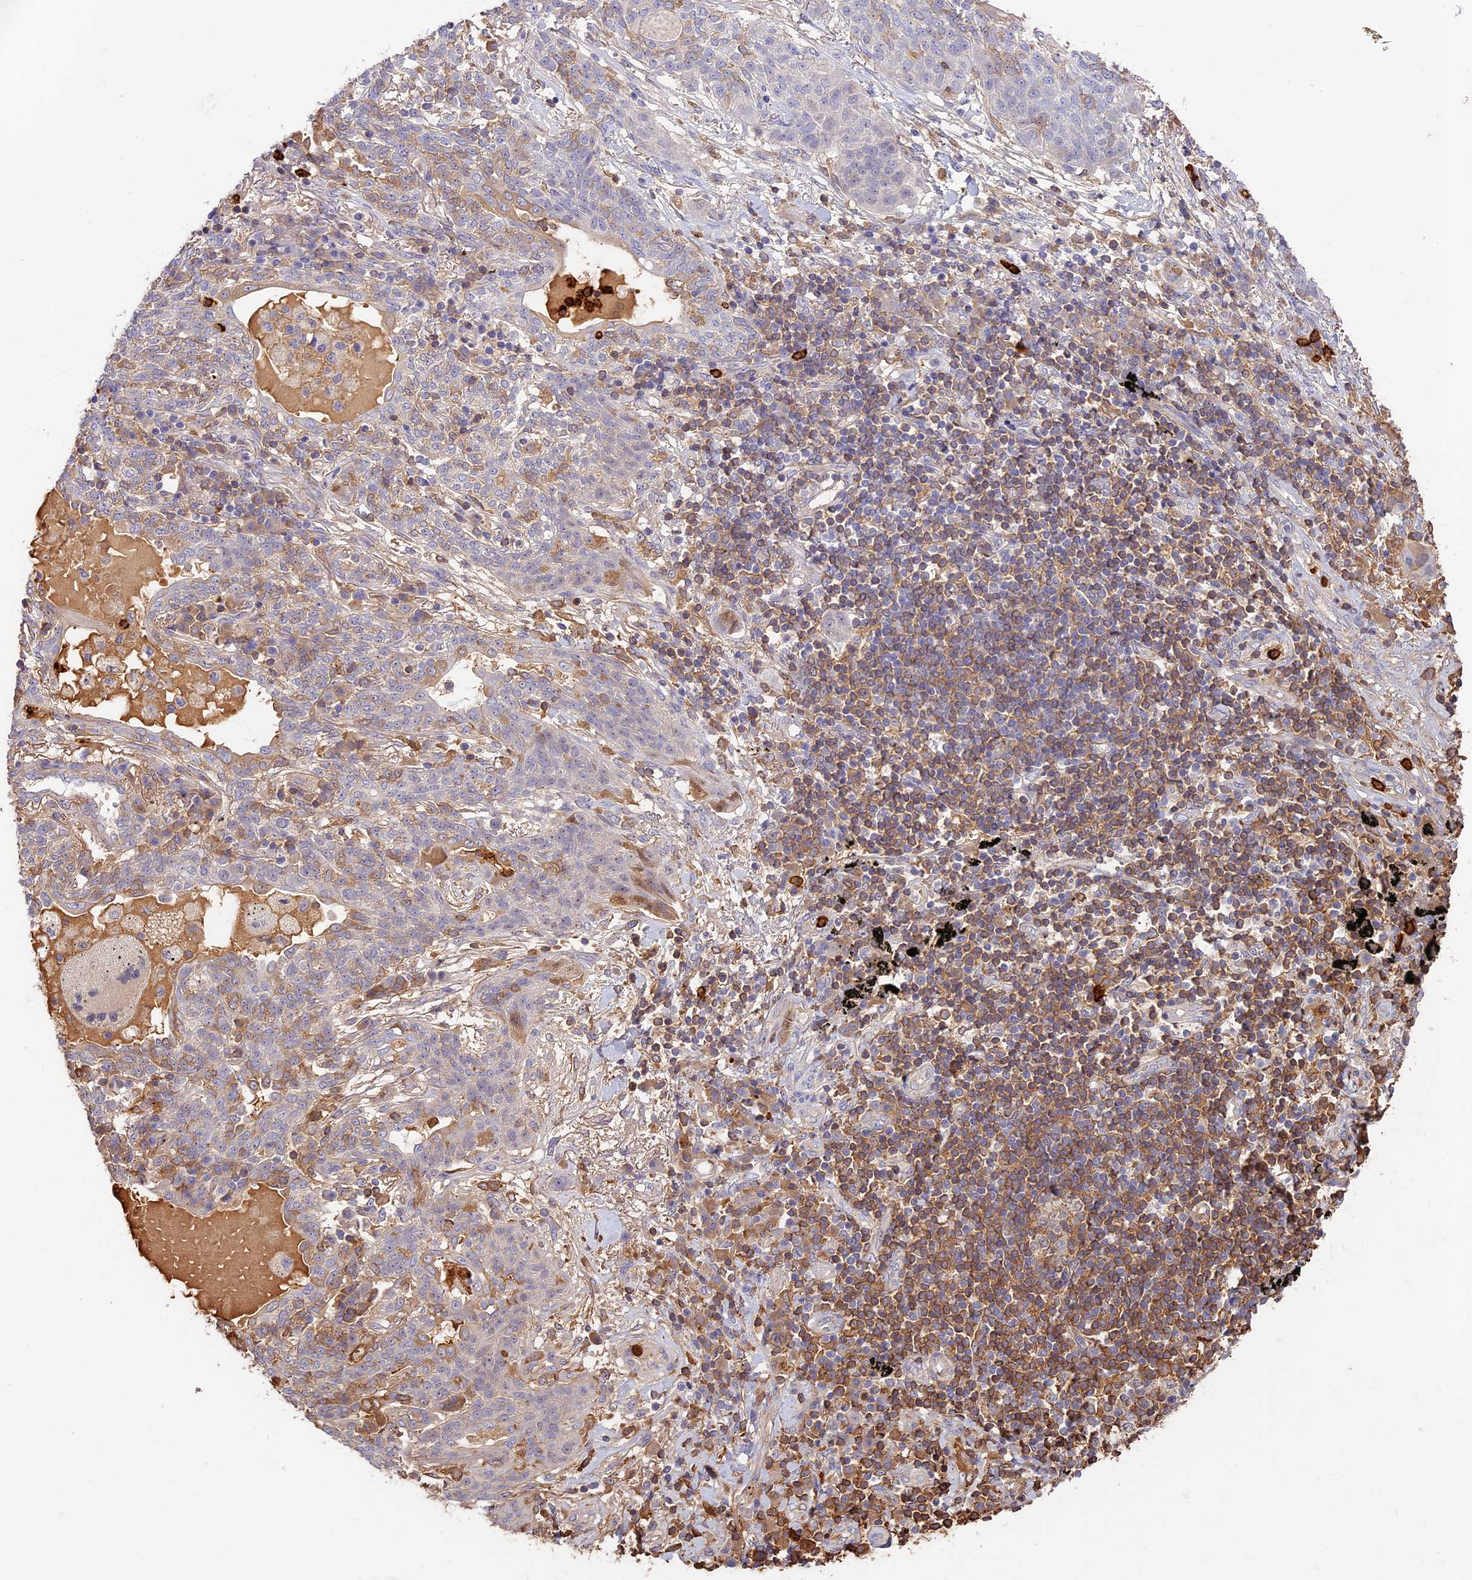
{"staining": {"intensity": "weak", "quantity": "<25%", "location": "cytoplasmic/membranous"}, "tissue": "lung cancer", "cell_type": "Tumor cells", "image_type": "cancer", "snomed": [{"axis": "morphology", "description": "Squamous cell carcinoma, NOS"}, {"axis": "topography", "description": "Lung"}], "caption": "Tumor cells show no significant positivity in squamous cell carcinoma (lung).", "gene": "ADGRD1", "patient": {"sex": "female", "age": 70}}